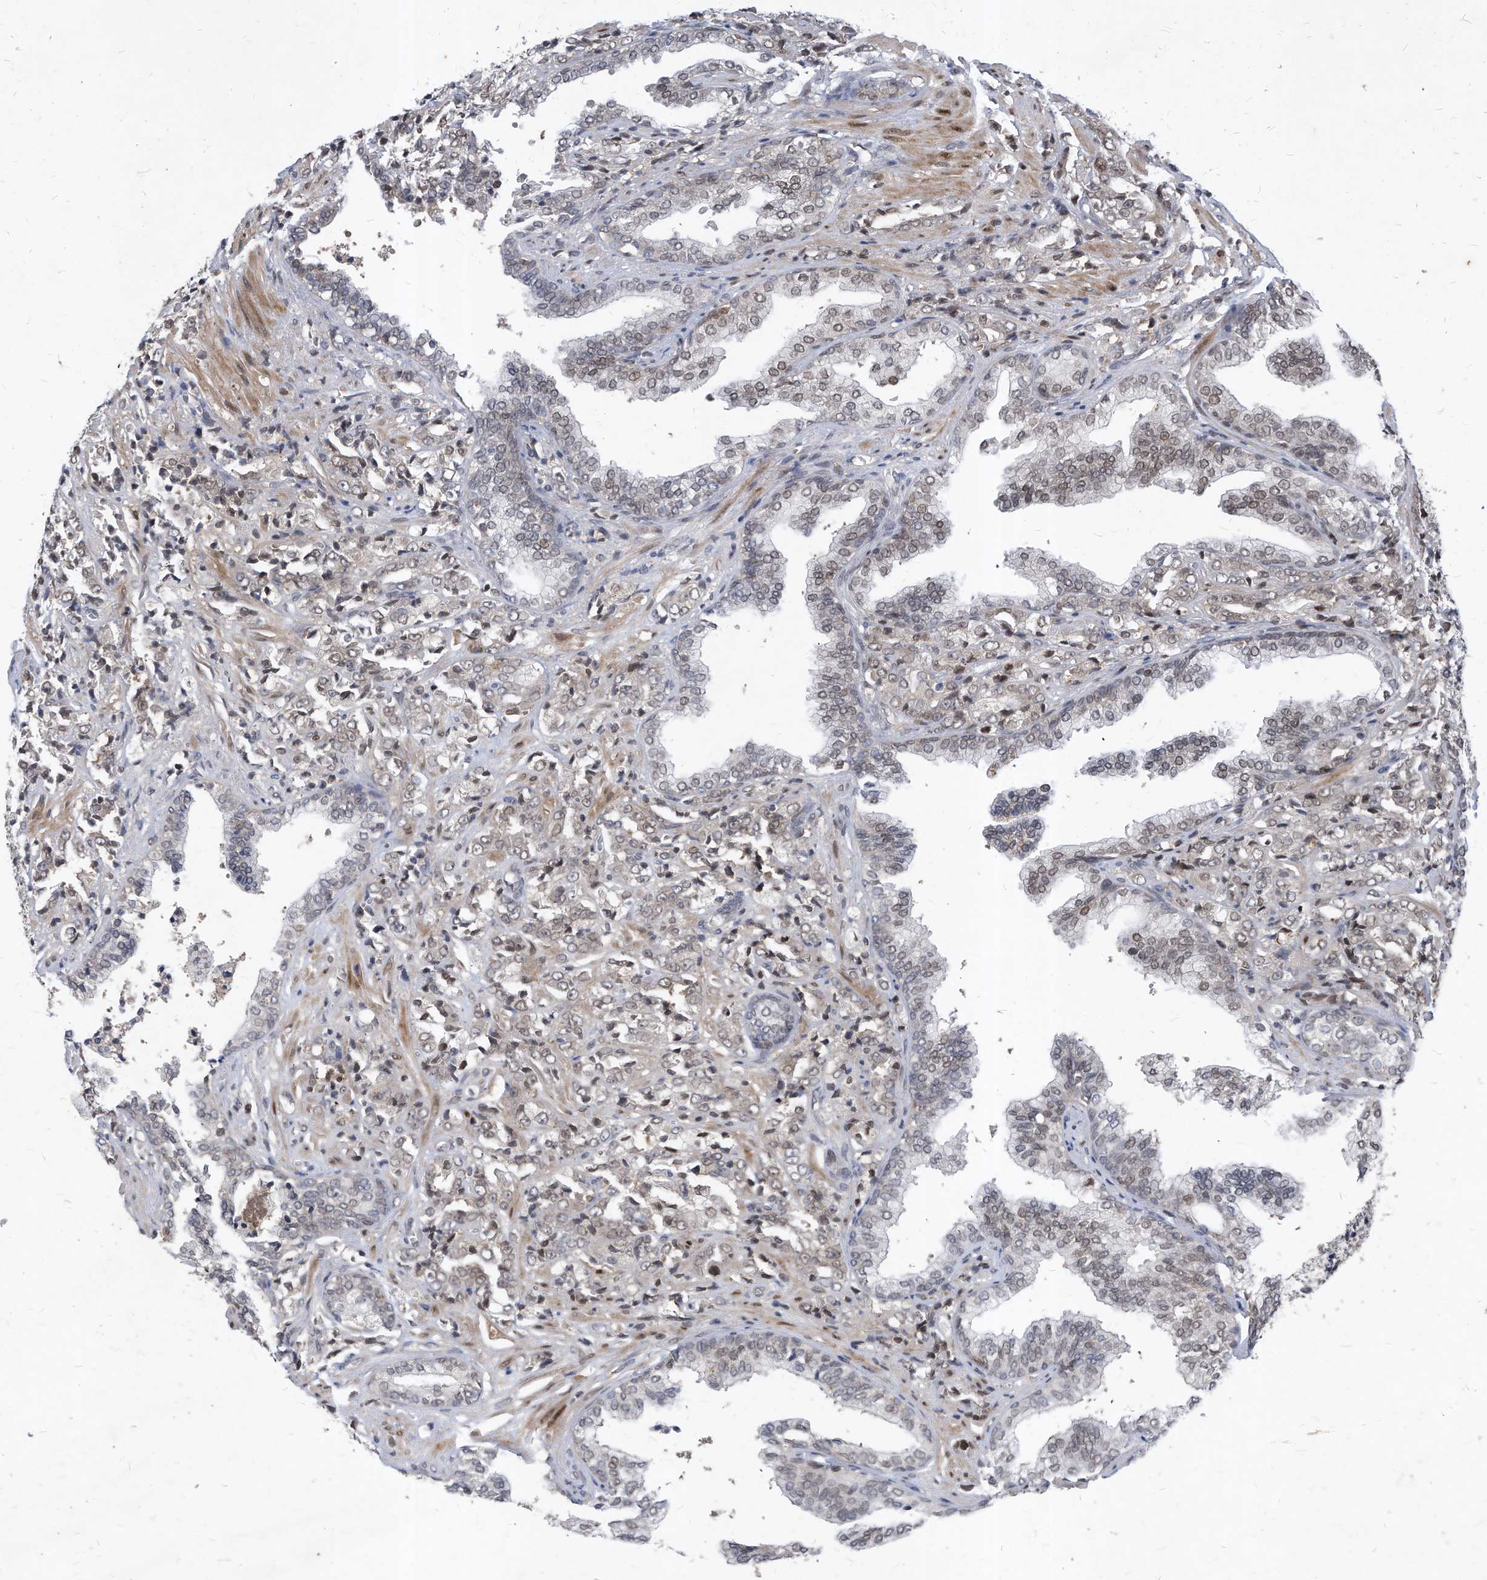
{"staining": {"intensity": "weak", "quantity": "25%-75%", "location": "nuclear"}, "tissue": "prostate cancer", "cell_type": "Tumor cells", "image_type": "cancer", "snomed": [{"axis": "morphology", "description": "Adenocarcinoma, High grade"}, {"axis": "topography", "description": "Prostate"}], "caption": "A high-resolution micrograph shows IHC staining of adenocarcinoma (high-grade) (prostate), which exhibits weak nuclear positivity in approximately 25%-75% of tumor cells.", "gene": "KPNB1", "patient": {"sex": "male", "age": 71}}